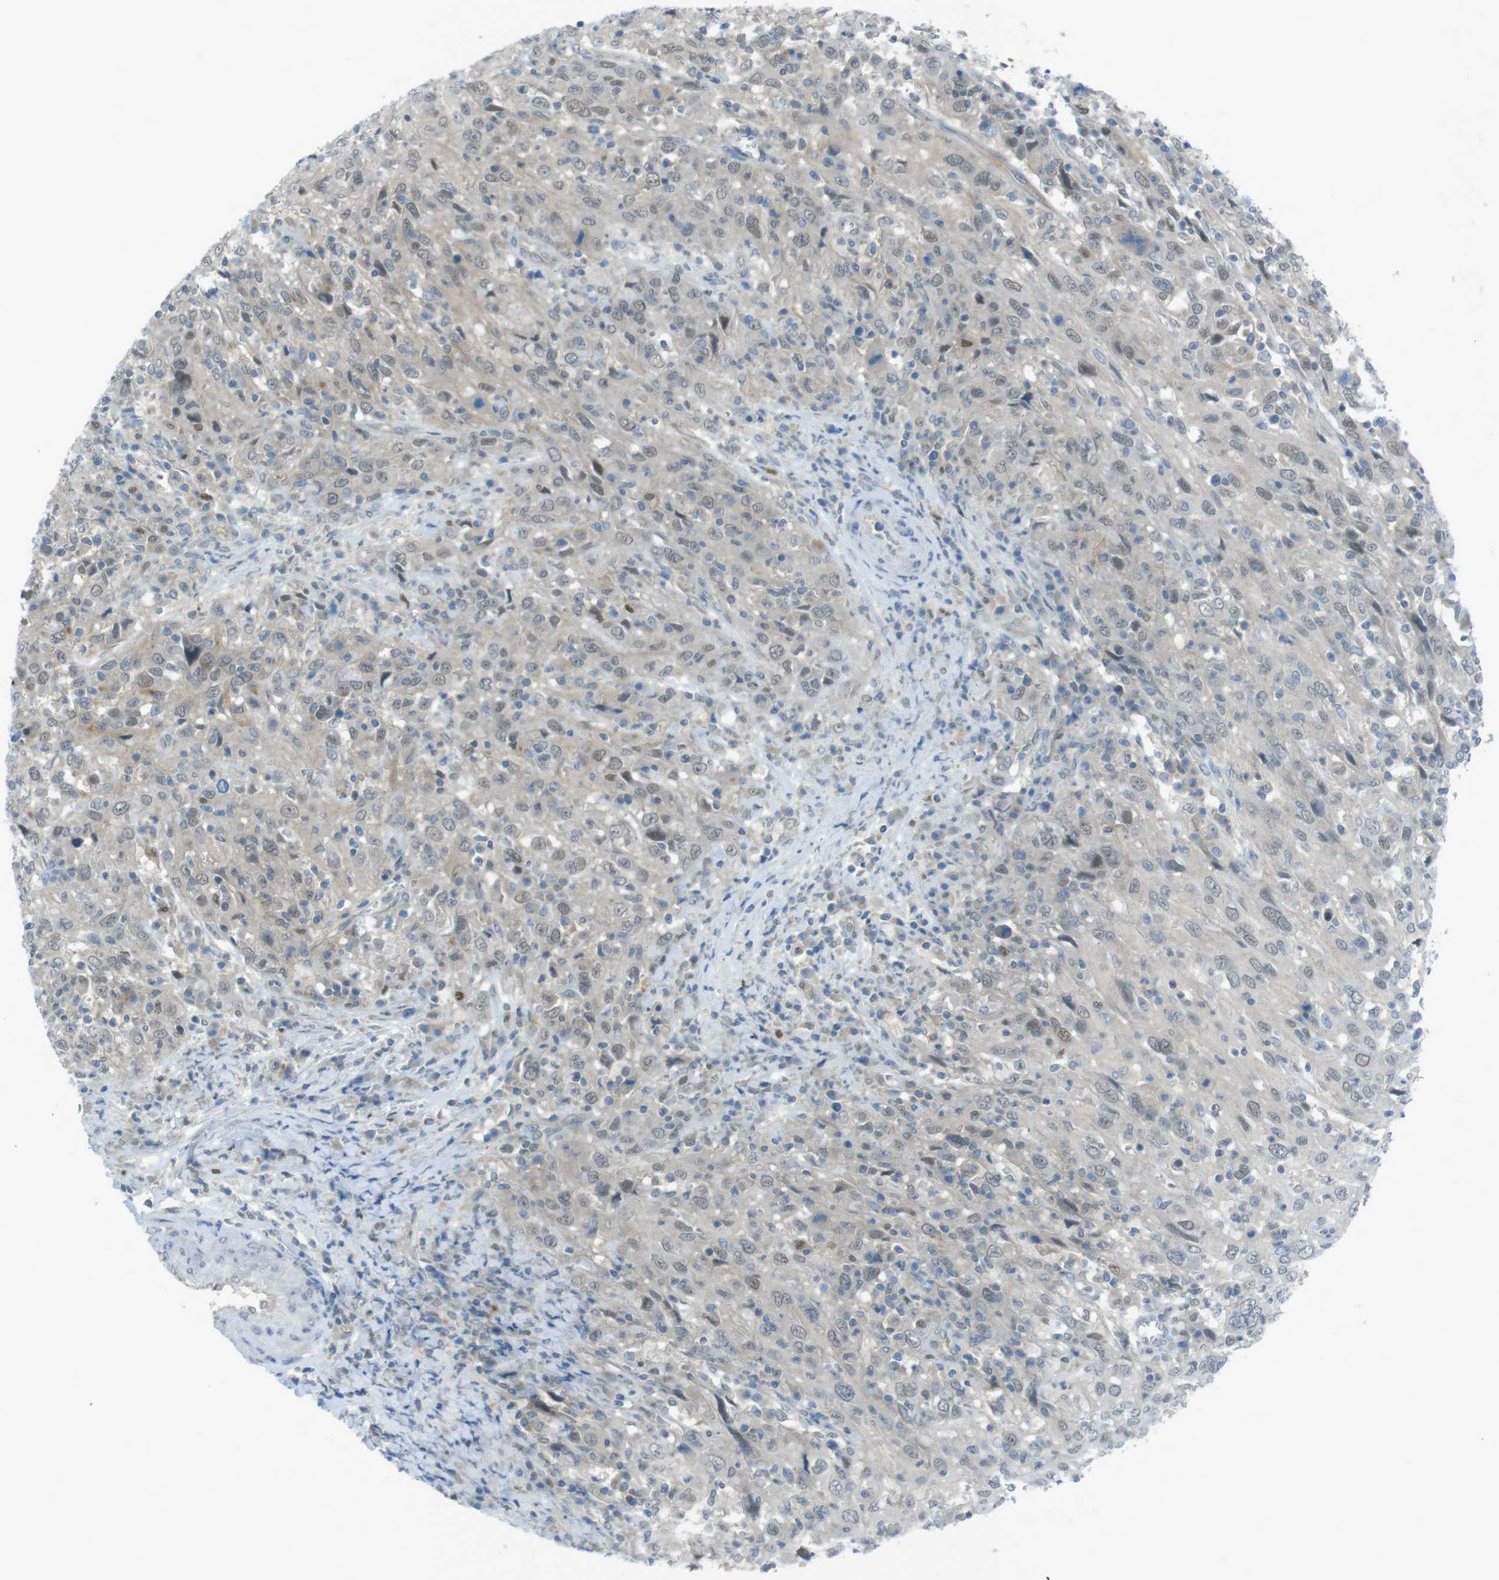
{"staining": {"intensity": "weak", "quantity": "25%-75%", "location": "nuclear"}, "tissue": "cervical cancer", "cell_type": "Tumor cells", "image_type": "cancer", "snomed": [{"axis": "morphology", "description": "Squamous cell carcinoma, NOS"}, {"axis": "topography", "description": "Cervix"}], "caption": "A photomicrograph of human cervical cancer (squamous cell carcinoma) stained for a protein shows weak nuclear brown staining in tumor cells.", "gene": "ZDHHC20", "patient": {"sex": "female", "age": 46}}